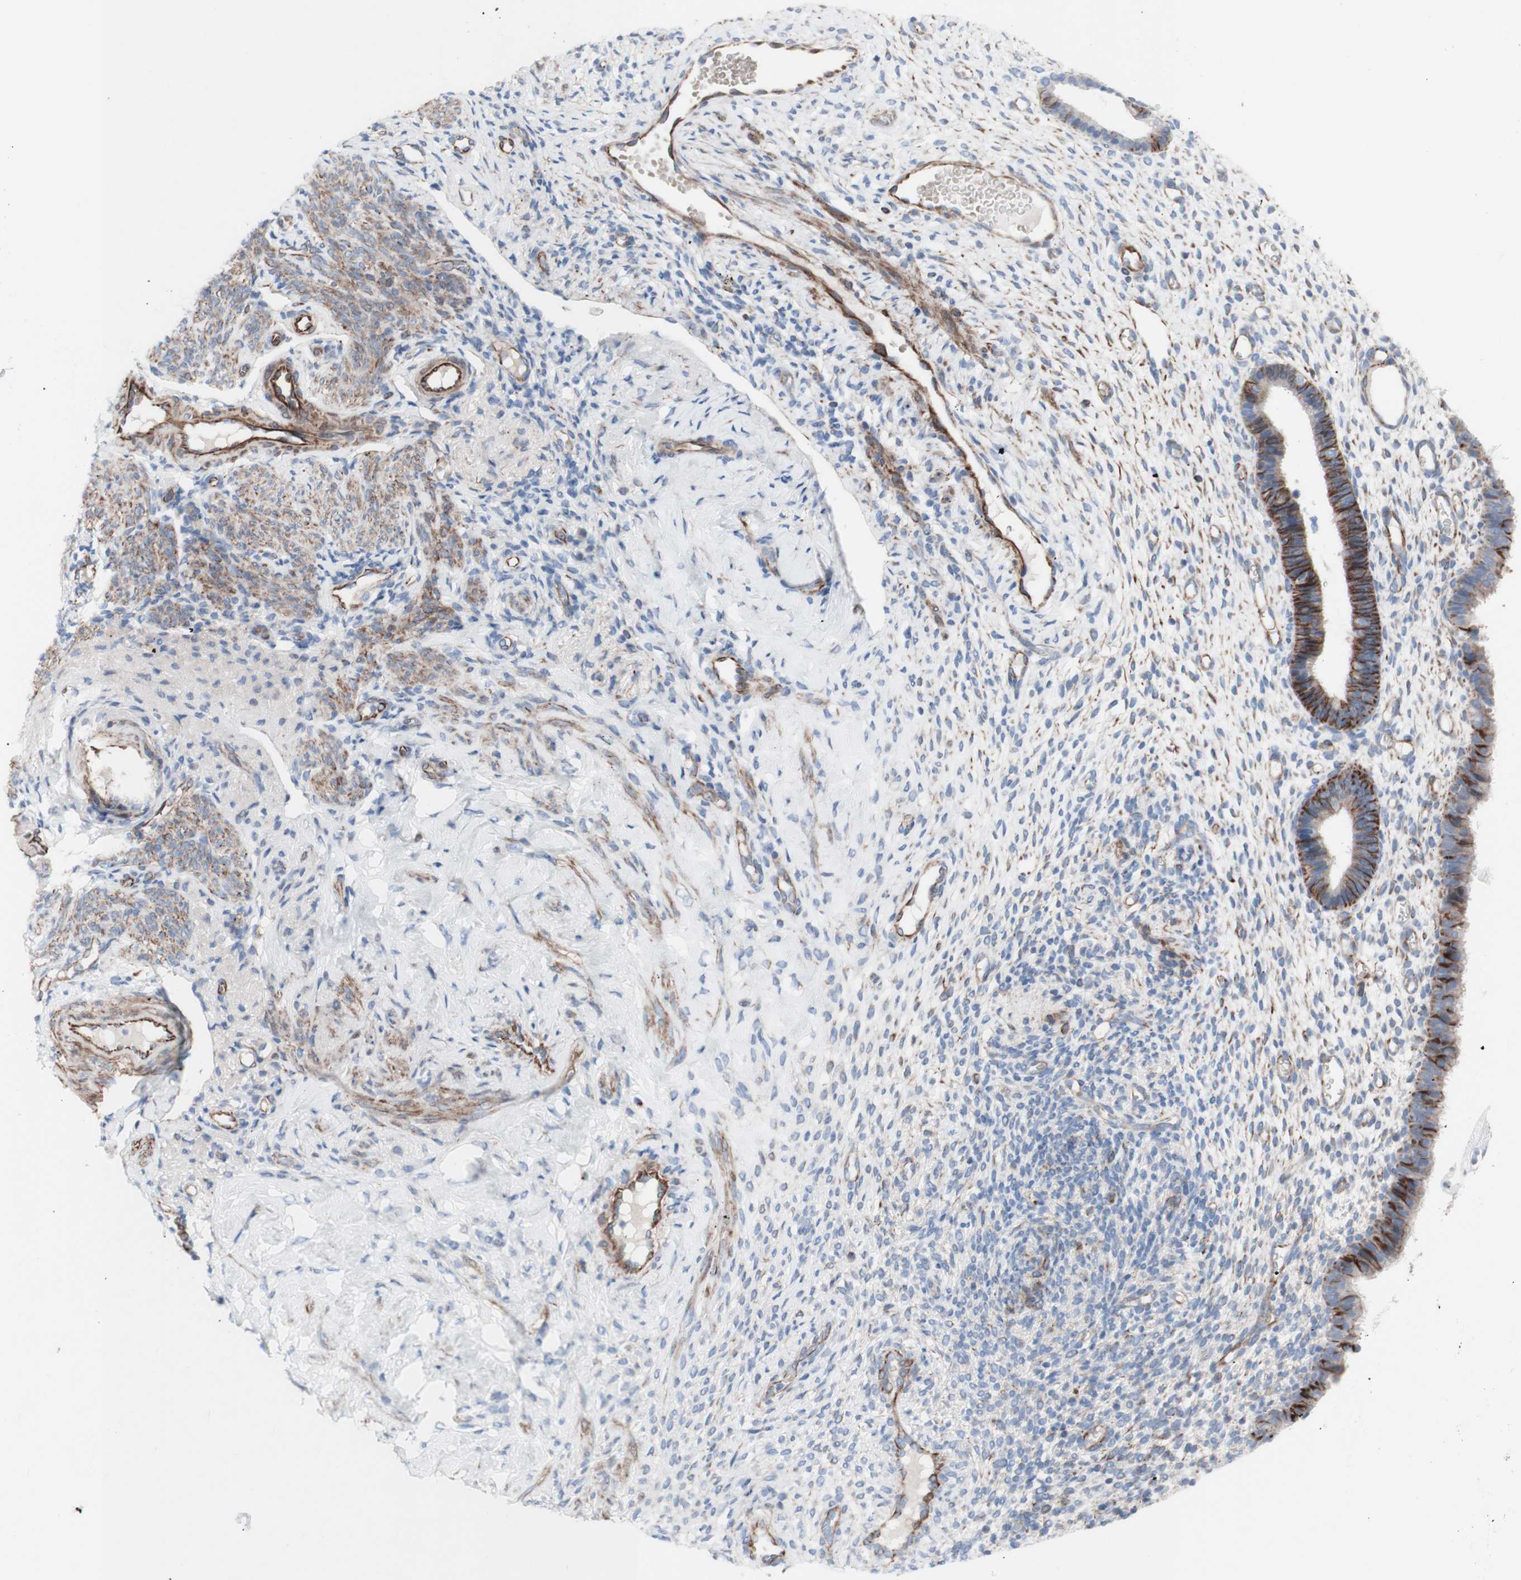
{"staining": {"intensity": "negative", "quantity": "none", "location": "none"}, "tissue": "endometrium", "cell_type": "Cells in endometrial stroma", "image_type": "normal", "snomed": [{"axis": "morphology", "description": "Normal tissue, NOS"}, {"axis": "topography", "description": "Endometrium"}], "caption": "Immunohistochemistry of benign human endometrium demonstrates no expression in cells in endometrial stroma. The staining is performed using DAB brown chromogen with nuclei counter-stained in using hematoxylin.", "gene": "AGPAT5", "patient": {"sex": "female", "age": 61}}